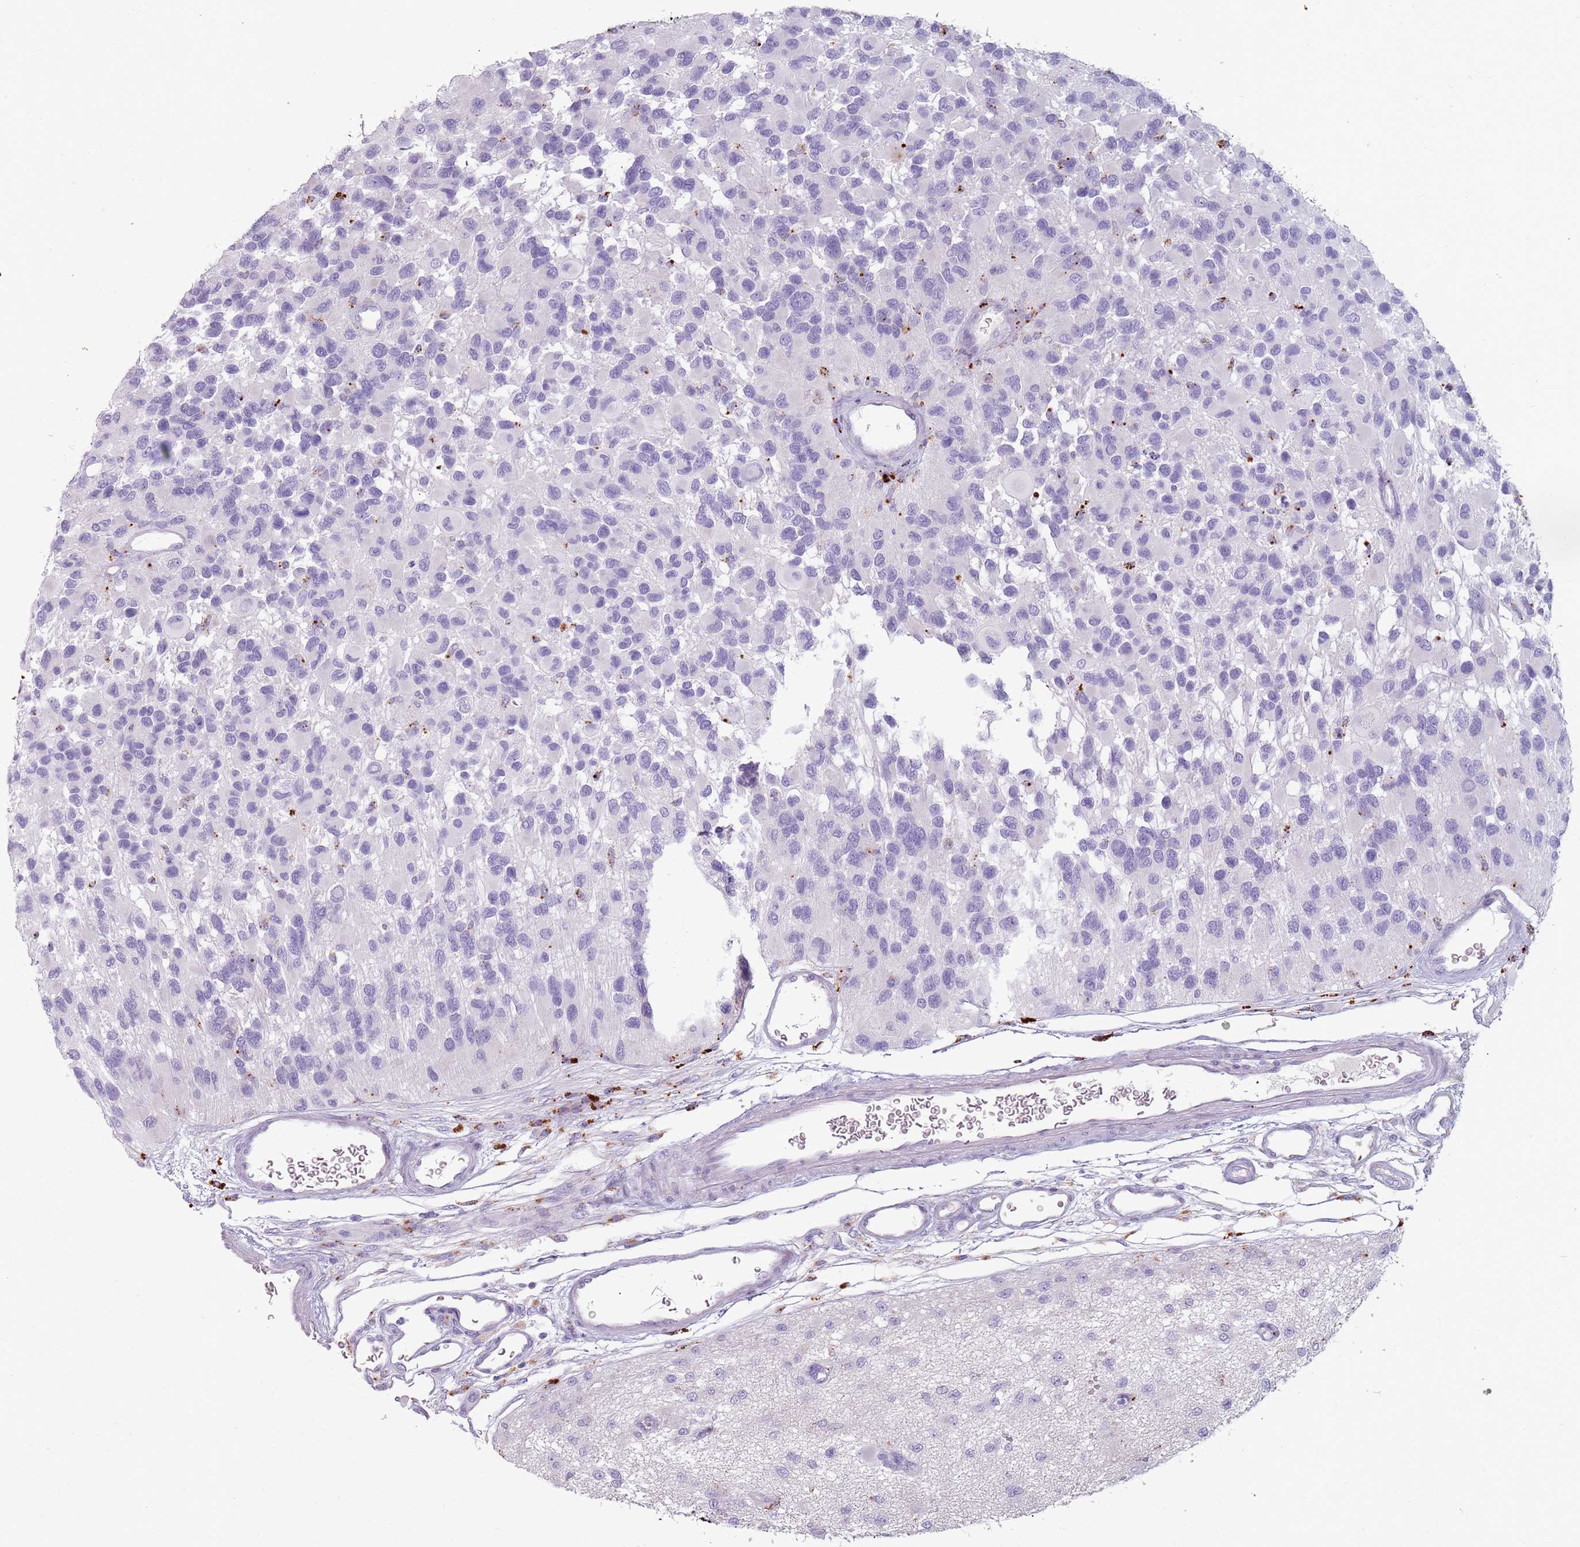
{"staining": {"intensity": "negative", "quantity": "none", "location": "none"}, "tissue": "glioma", "cell_type": "Tumor cells", "image_type": "cancer", "snomed": [{"axis": "morphology", "description": "Glioma, malignant, High grade"}, {"axis": "topography", "description": "Brain"}], "caption": "The histopathology image reveals no staining of tumor cells in high-grade glioma (malignant).", "gene": "NWD2", "patient": {"sex": "male", "age": 77}}